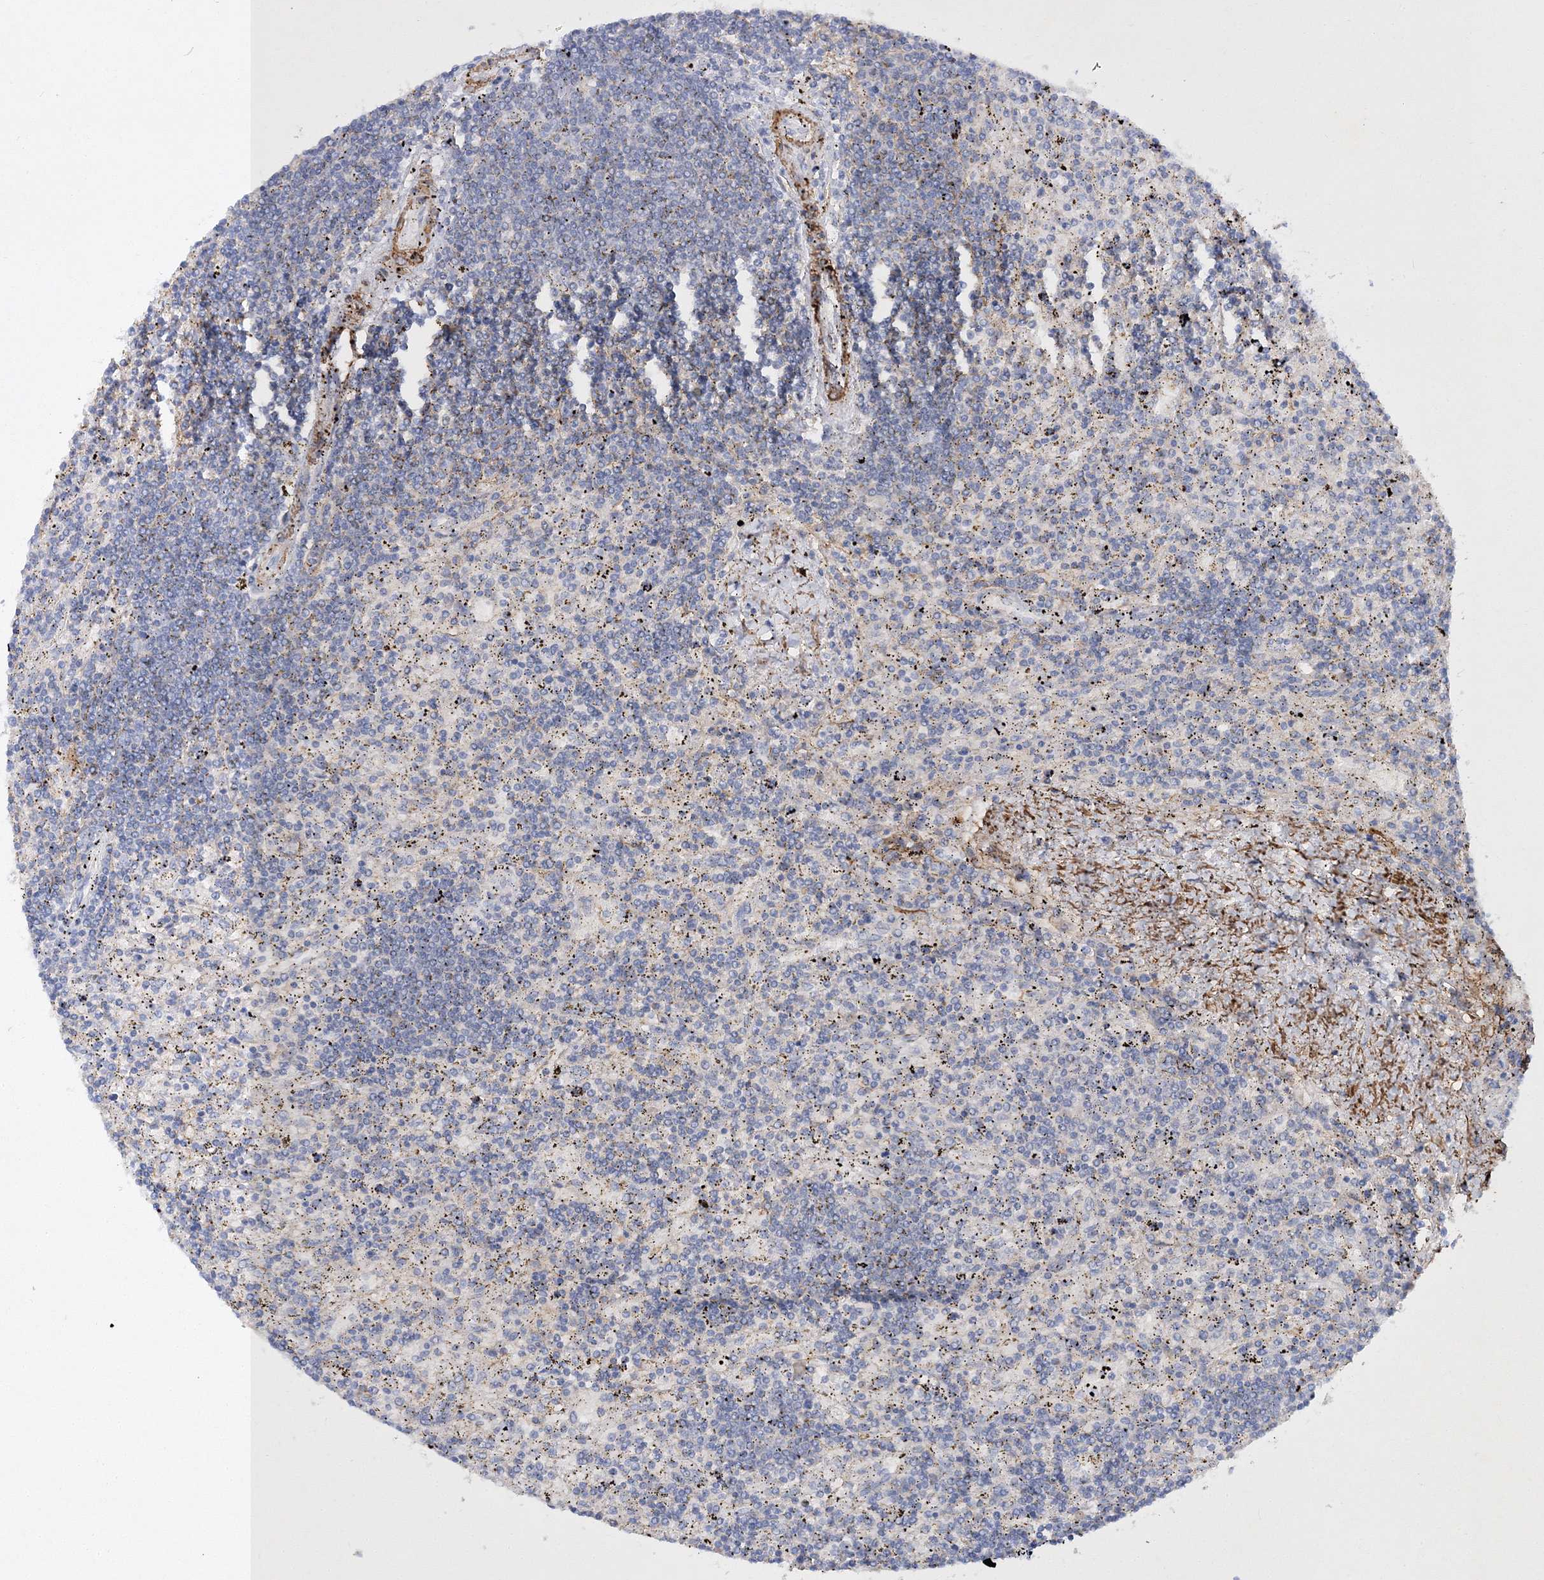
{"staining": {"intensity": "negative", "quantity": "none", "location": "none"}, "tissue": "lymphoma", "cell_type": "Tumor cells", "image_type": "cancer", "snomed": [{"axis": "morphology", "description": "Malignant lymphoma, non-Hodgkin's type, Low grade"}, {"axis": "topography", "description": "Spleen"}], "caption": "This photomicrograph is of malignant lymphoma, non-Hodgkin's type (low-grade) stained with immunohistochemistry (IHC) to label a protein in brown with the nuclei are counter-stained blue. There is no positivity in tumor cells. (Stains: DAB immunohistochemistry with hematoxylin counter stain, Microscopy: brightfield microscopy at high magnification).", "gene": "RTN2", "patient": {"sex": "male", "age": 76}}